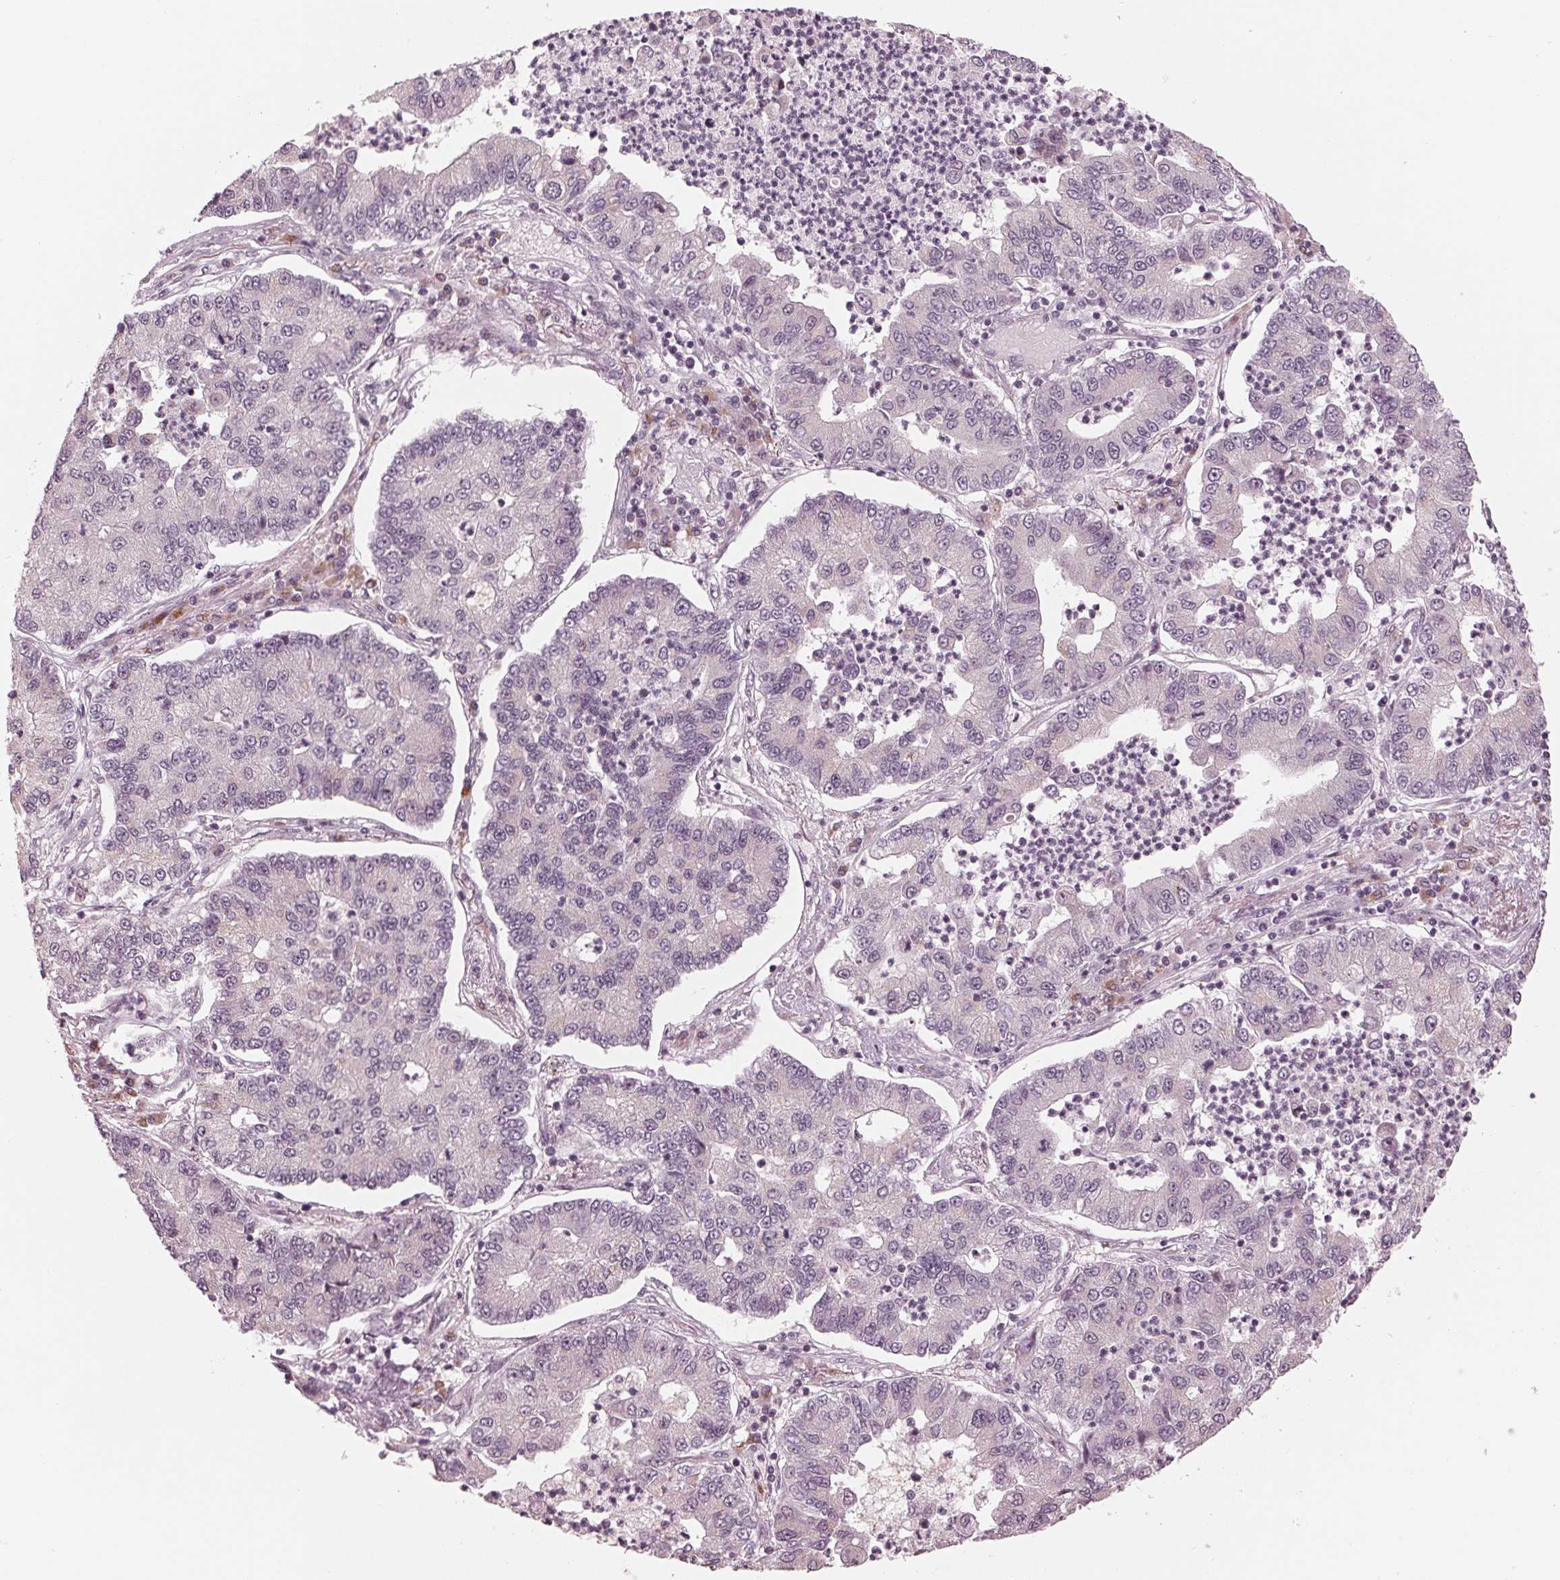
{"staining": {"intensity": "weak", "quantity": "<25%", "location": "nuclear"}, "tissue": "lung cancer", "cell_type": "Tumor cells", "image_type": "cancer", "snomed": [{"axis": "morphology", "description": "Adenocarcinoma, NOS"}, {"axis": "topography", "description": "Lung"}], "caption": "DAB (3,3'-diaminobenzidine) immunohistochemical staining of human lung cancer exhibits no significant staining in tumor cells. Nuclei are stained in blue.", "gene": "SLX4", "patient": {"sex": "female", "age": 57}}